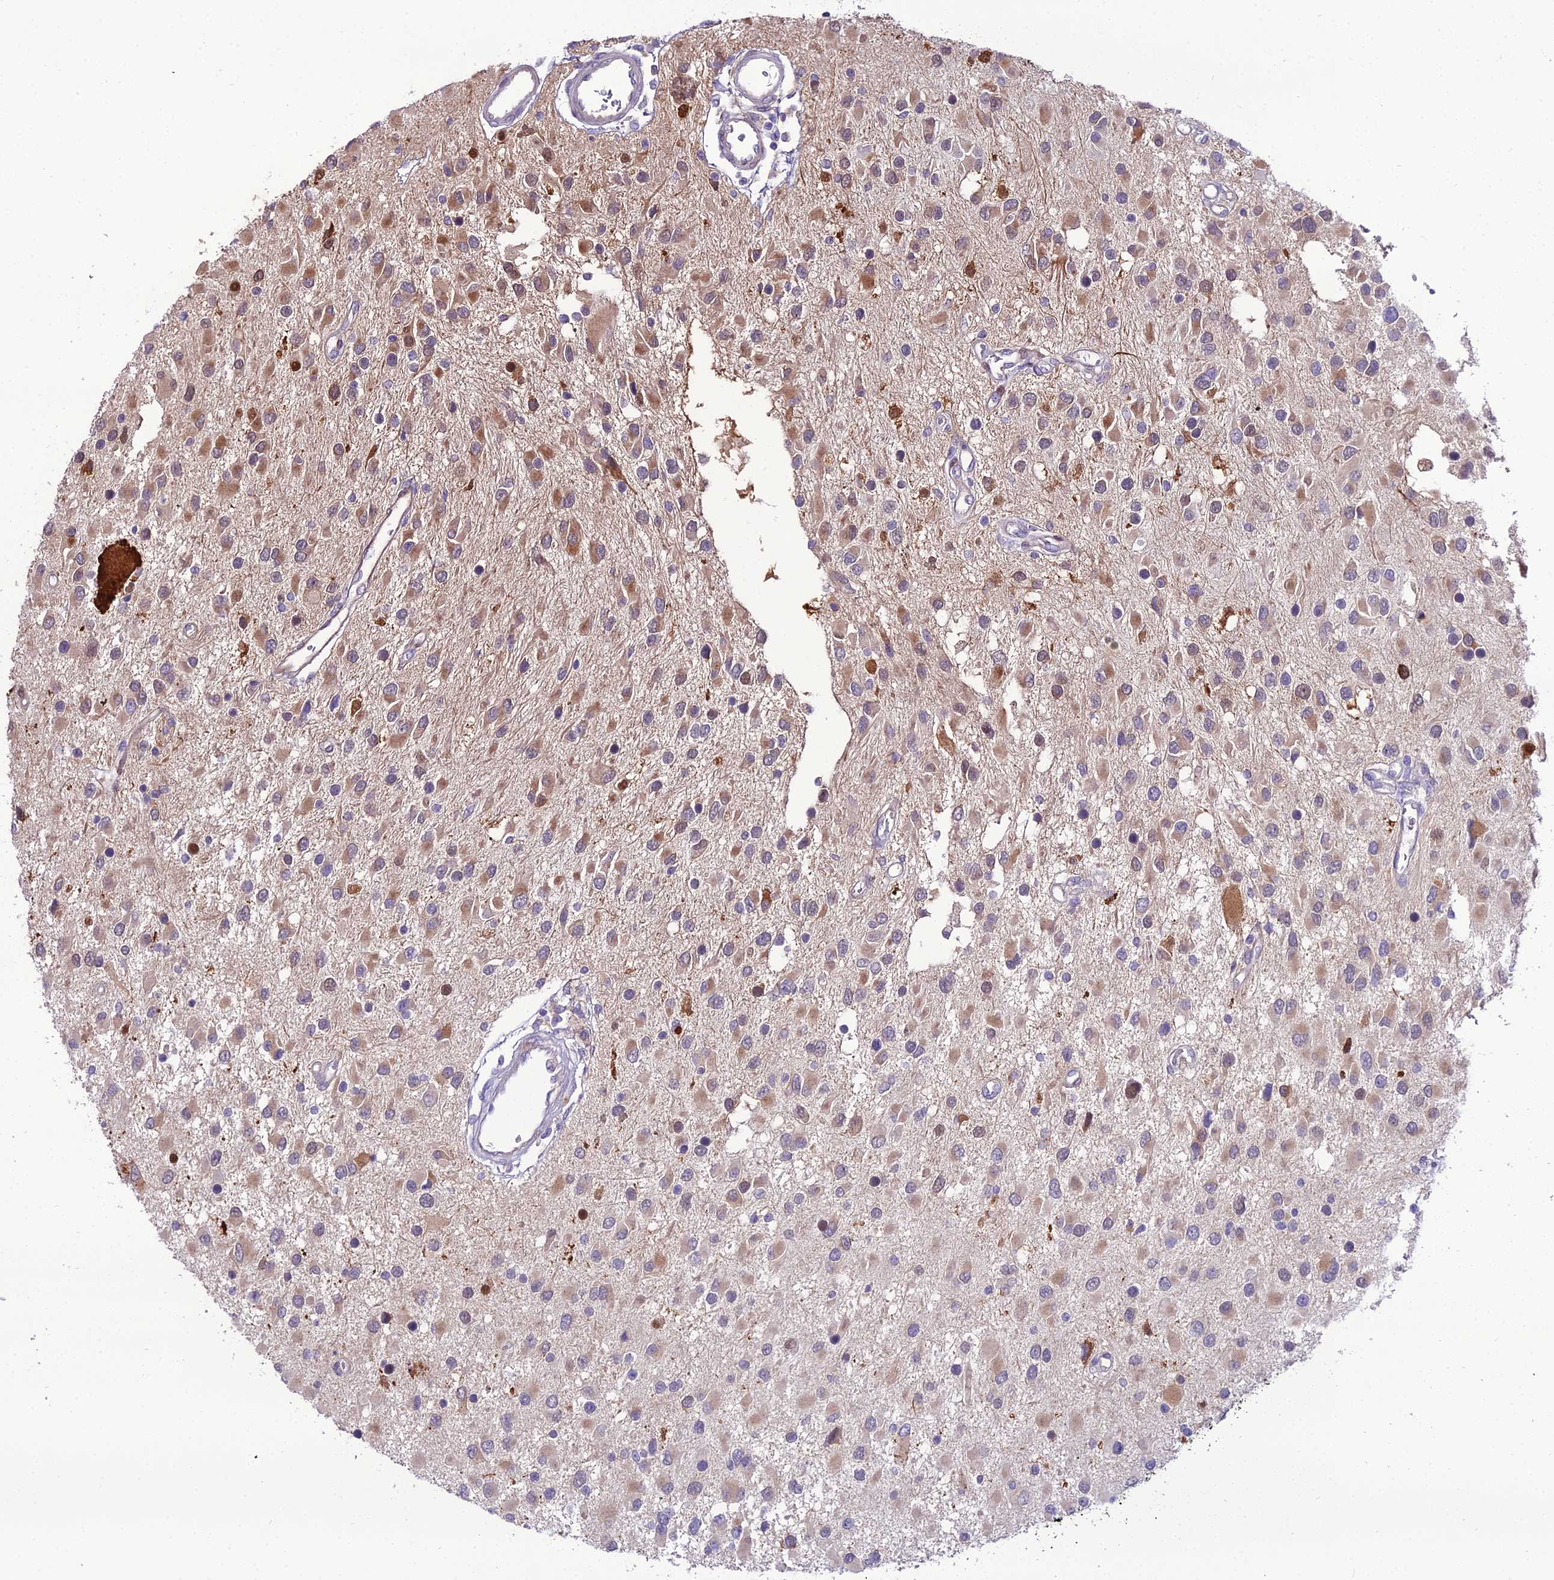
{"staining": {"intensity": "moderate", "quantity": "25%-75%", "location": "cytoplasmic/membranous"}, "tissue": "glioma", "cell_type": "Tumor cells", "image_type": "cancer", "snomed": [{"axis": "morphology", "description": "Glioma, malignant, High grade"}, {"axis": "topography", "description": "Brain"}], "caption": "Brown immunohistochemical staining in malignant glioma (high-grade) demonstrates moderate cytoplasmic/membranous expression in approximately 25%-75% of tumor cells.", "gene": "MB21D2", "patient": {"sex": "male", "age": 53}}